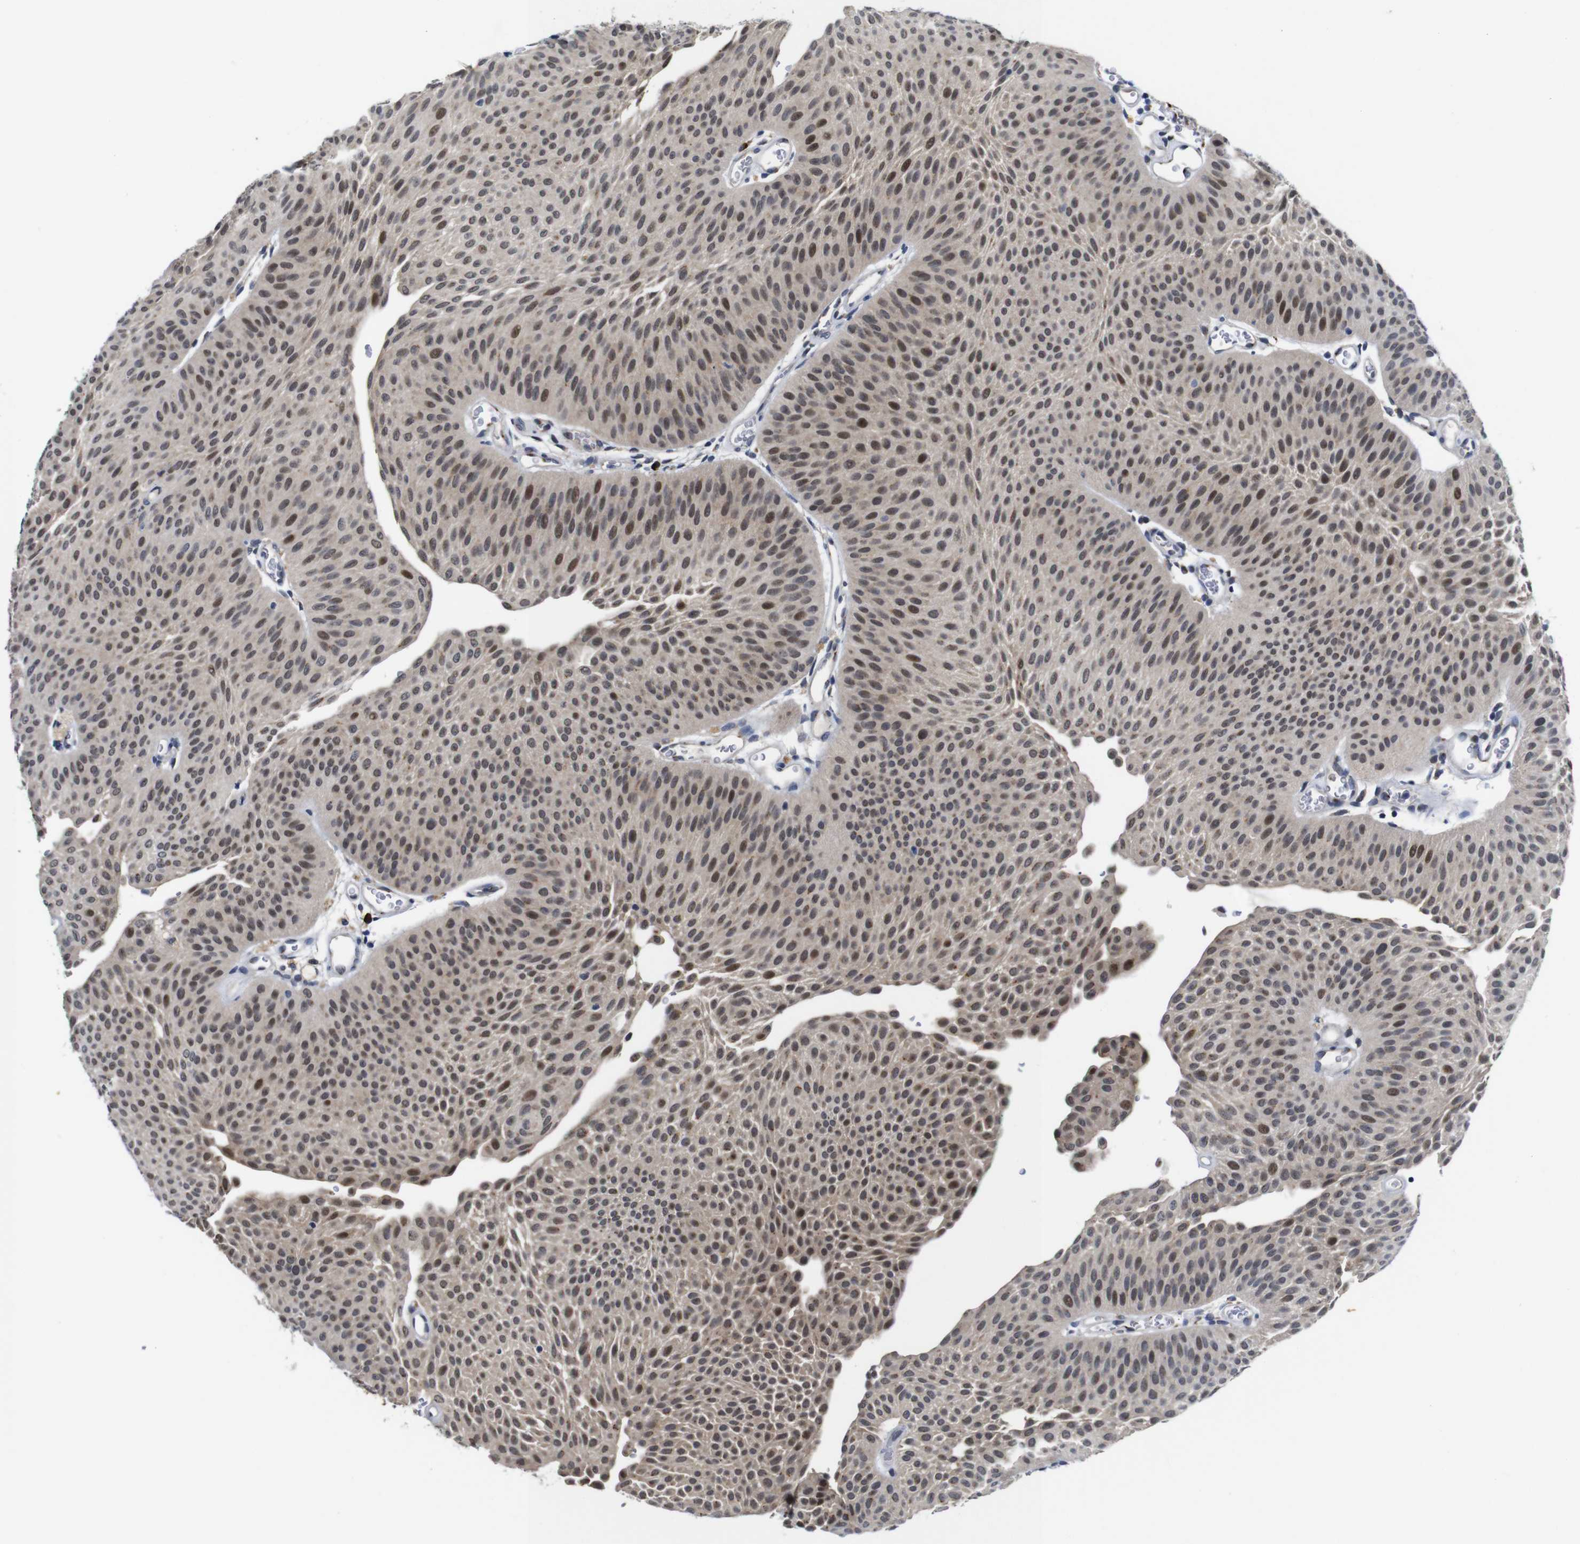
{"staining": {"intensity": "moderate", "quantity": "25%-75%", "location": "cytoplasmic/membranous,nuclear"}, "tissue": "urothelial cancer", "cell_type": "Tumor cells", "image_type": "cancer", "snomed": [{"axis": "morphology", "description": "Urothelial carcinoma, Low grade"}, {"axis": "topography", "description": "Urinary bladder"}], "caption": "Moderate cytoplasmic/membranous and nuclear positivity for a protein is appreciated in about 25%-75% of tumor cells of low-grade urothelial carcinoma using IHC.", "gene": "FURIN", "patient": {"sex": "female", "age": 60}}